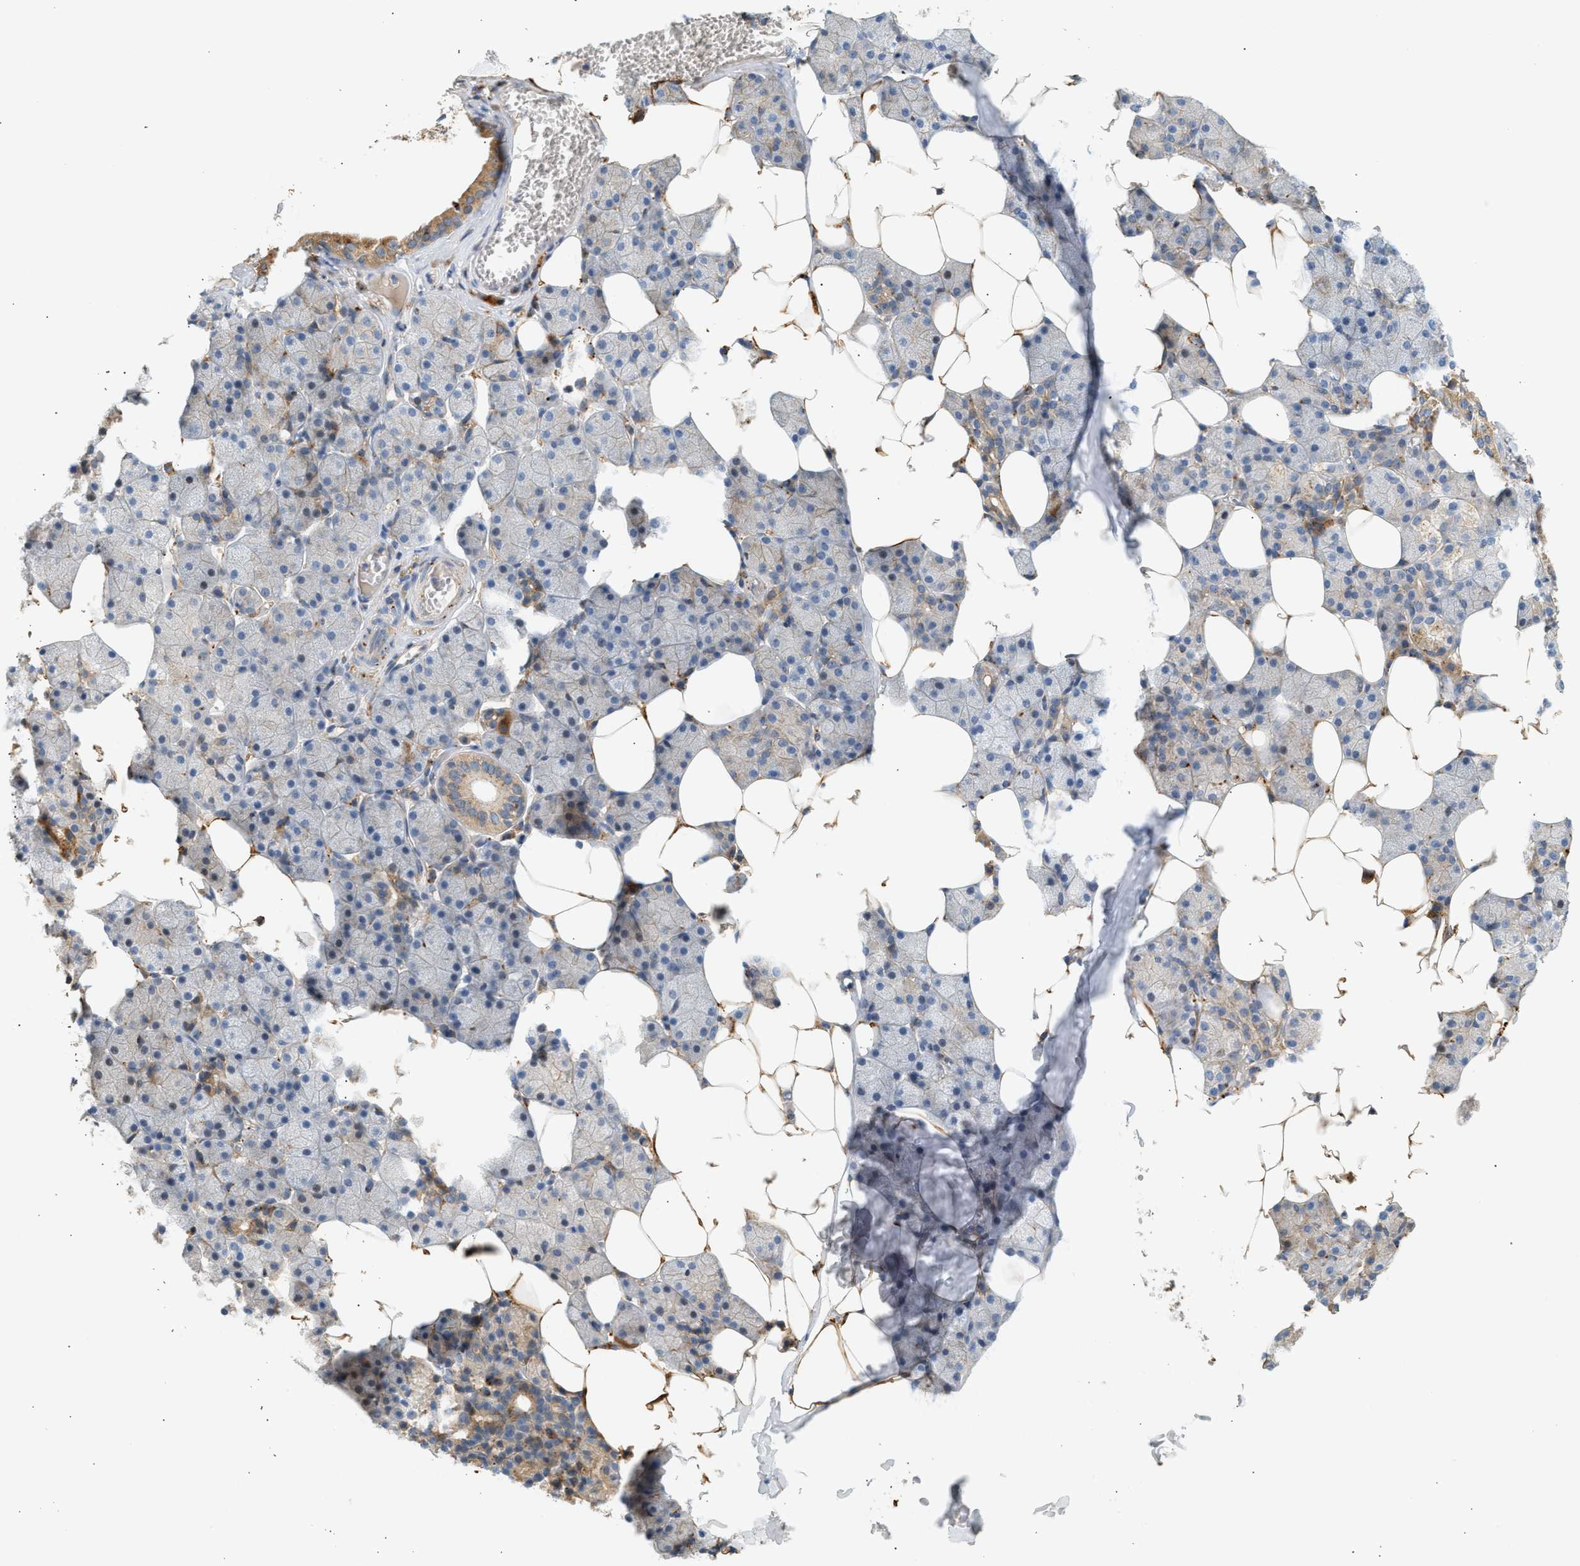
{"staining": {"intensity": "moderate", "quantity": "<25%", "location": "cytoplasmic/membranous"}, "tissue": "salivary gland", "cell_type": "Glandular cells", "image_type": "normal", "snomed": [{"axis": "morphology", "description": "Normal tissue, NOS"}, {"axis": "topography", "description": "Salivary gland"}], "caption": "Normal salivary gland was stained to show a protein in brown. There is low levels of moderate cytoplasmic/membranous positivity in approximately <25% of glandular cells. (IHC, brightfield microscopy, high magnification).", "gene": "ENTHD1", "patient": {"sex": "female", "age": 33}}